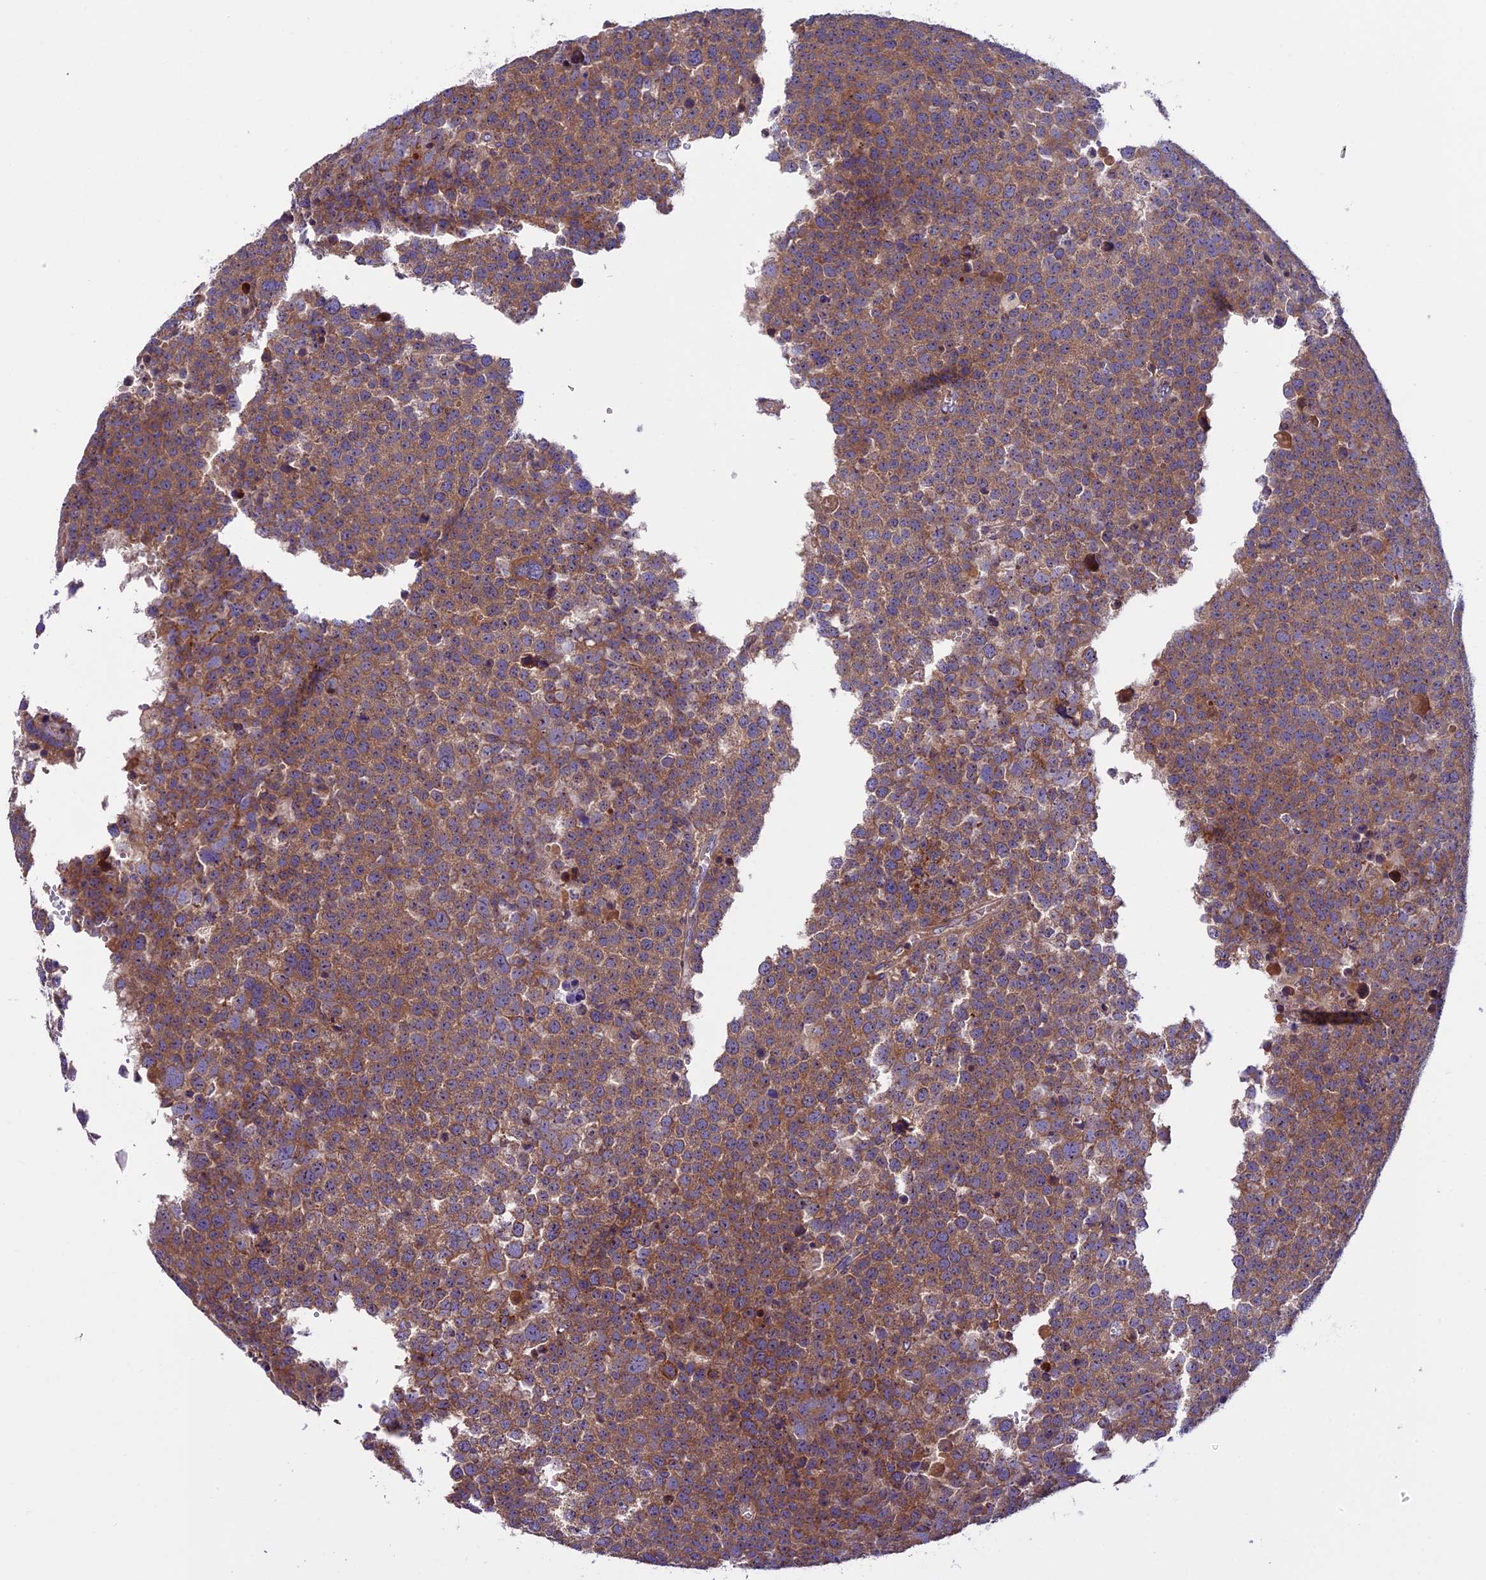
{"staining": {"intensity": "moderate", "quantity": ">75%", "location": "cytoplasmic/membranous,nuclear"}, "tissue": "testis cancer", "cell_type": "Tumor cells", "image_type": "cancer", "snomed": [{"axis": "morphology", "description": "Seminoma, NOS"}, {"axis": "topography", "description": "Testis"}], "caption": "A micrograph of seminoma (testis) stained for a protein shows moderate cytoplasmic/membranous and nuclear brown staining in tumor cells. (DAB (3,3'-diaminobenzidine) IHC with brightfield microscopy, high magnification).", "gene": "FRY", "patient": {"sex": "male", "age": 71}}